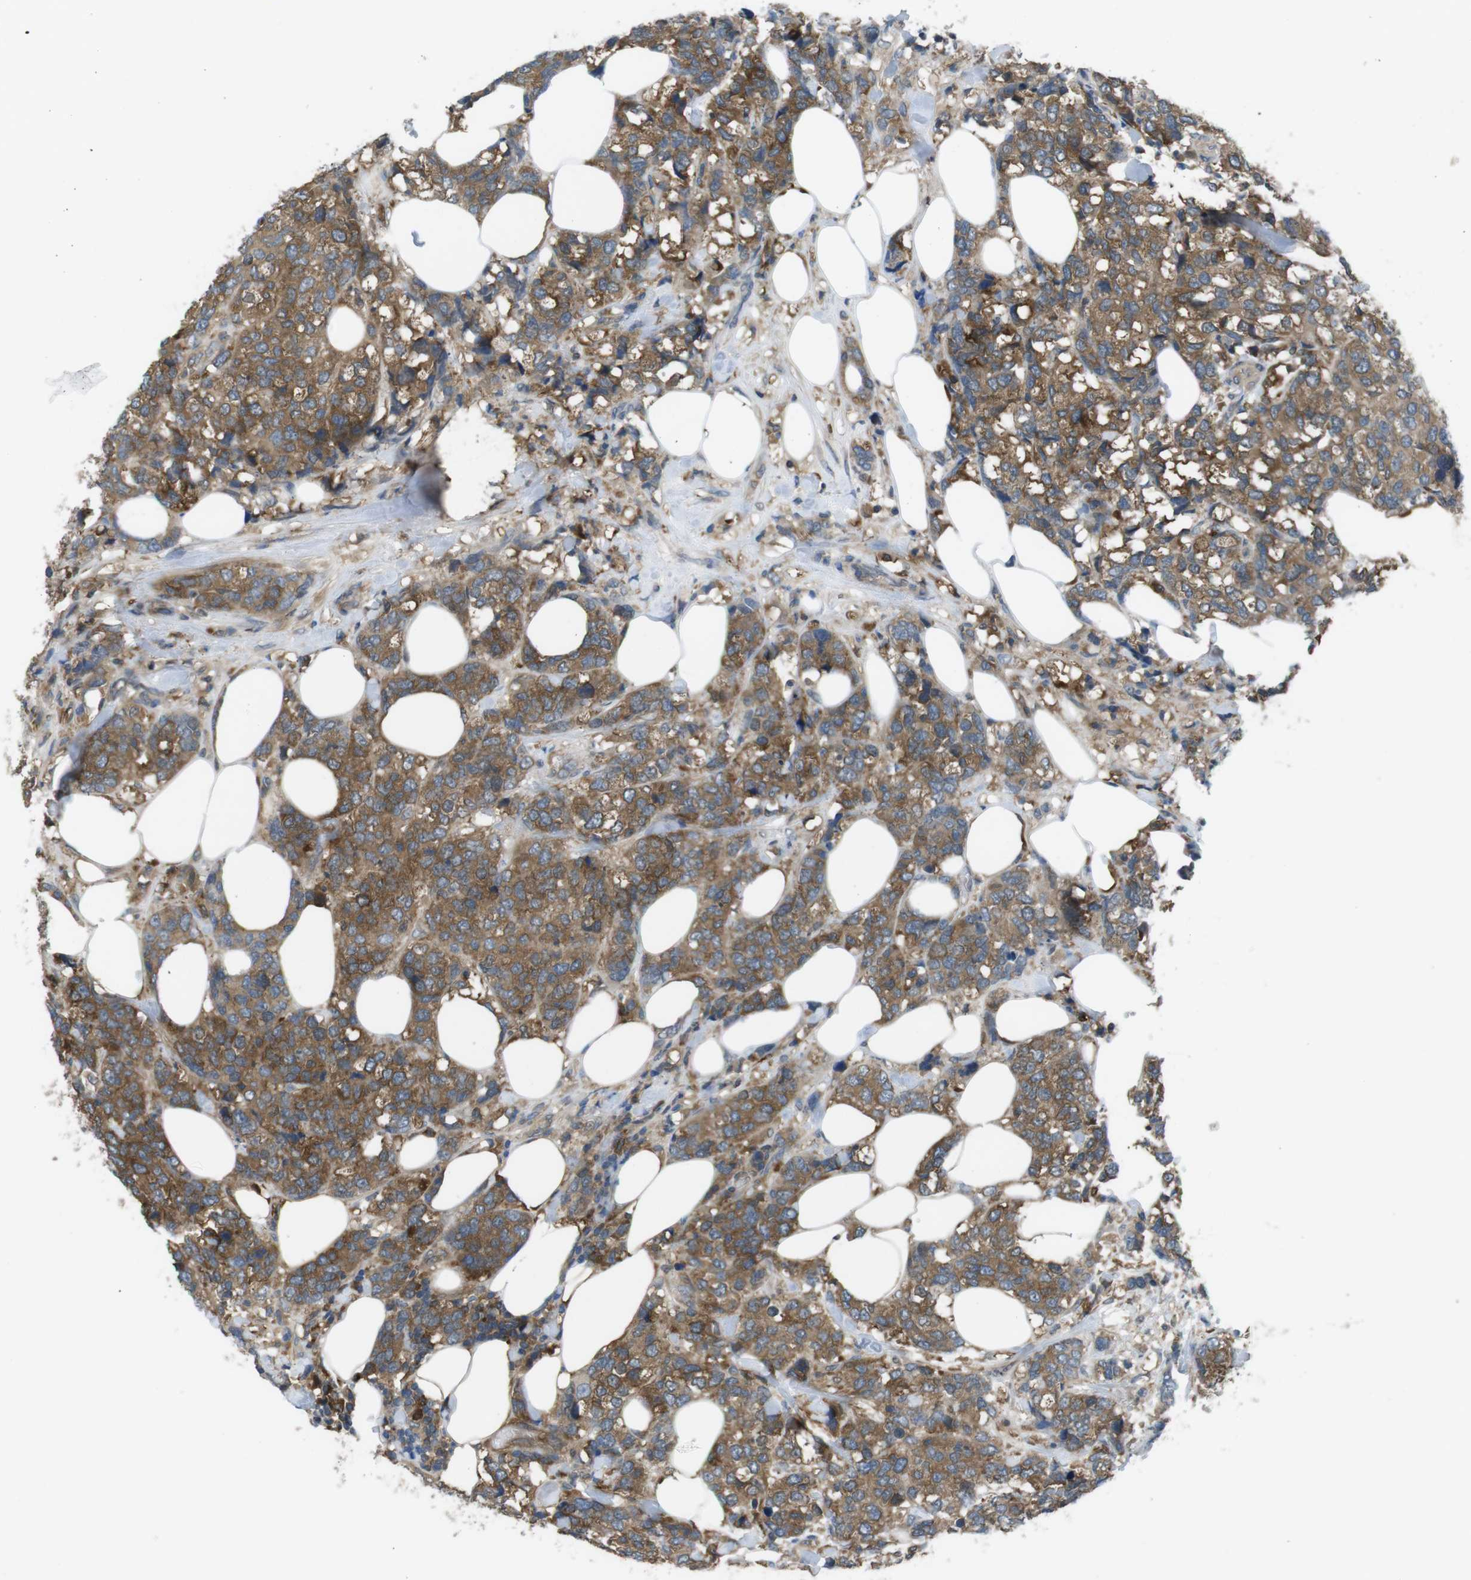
{"staining": {"intensity": "moderate", "quantity": ">75%", "location": "cytoplasmic/membranous"}, "tissue": "breast cancer", "cell_type": "Tumor cells", "image_type": "cancer", "snomed": [{"axis": "morphology", "description": "Lobular carcinoma"}, {"axis": "topography", "description": "Breast"}], "caption": "Human breast lobular carcinoma stained with a brown dye displays moderate cytoplasmic/membranous positive expression in approximately >75% of tumor cells.", "gene": "MTHFD1", "patient": {"sex": "female", "age": 59}}